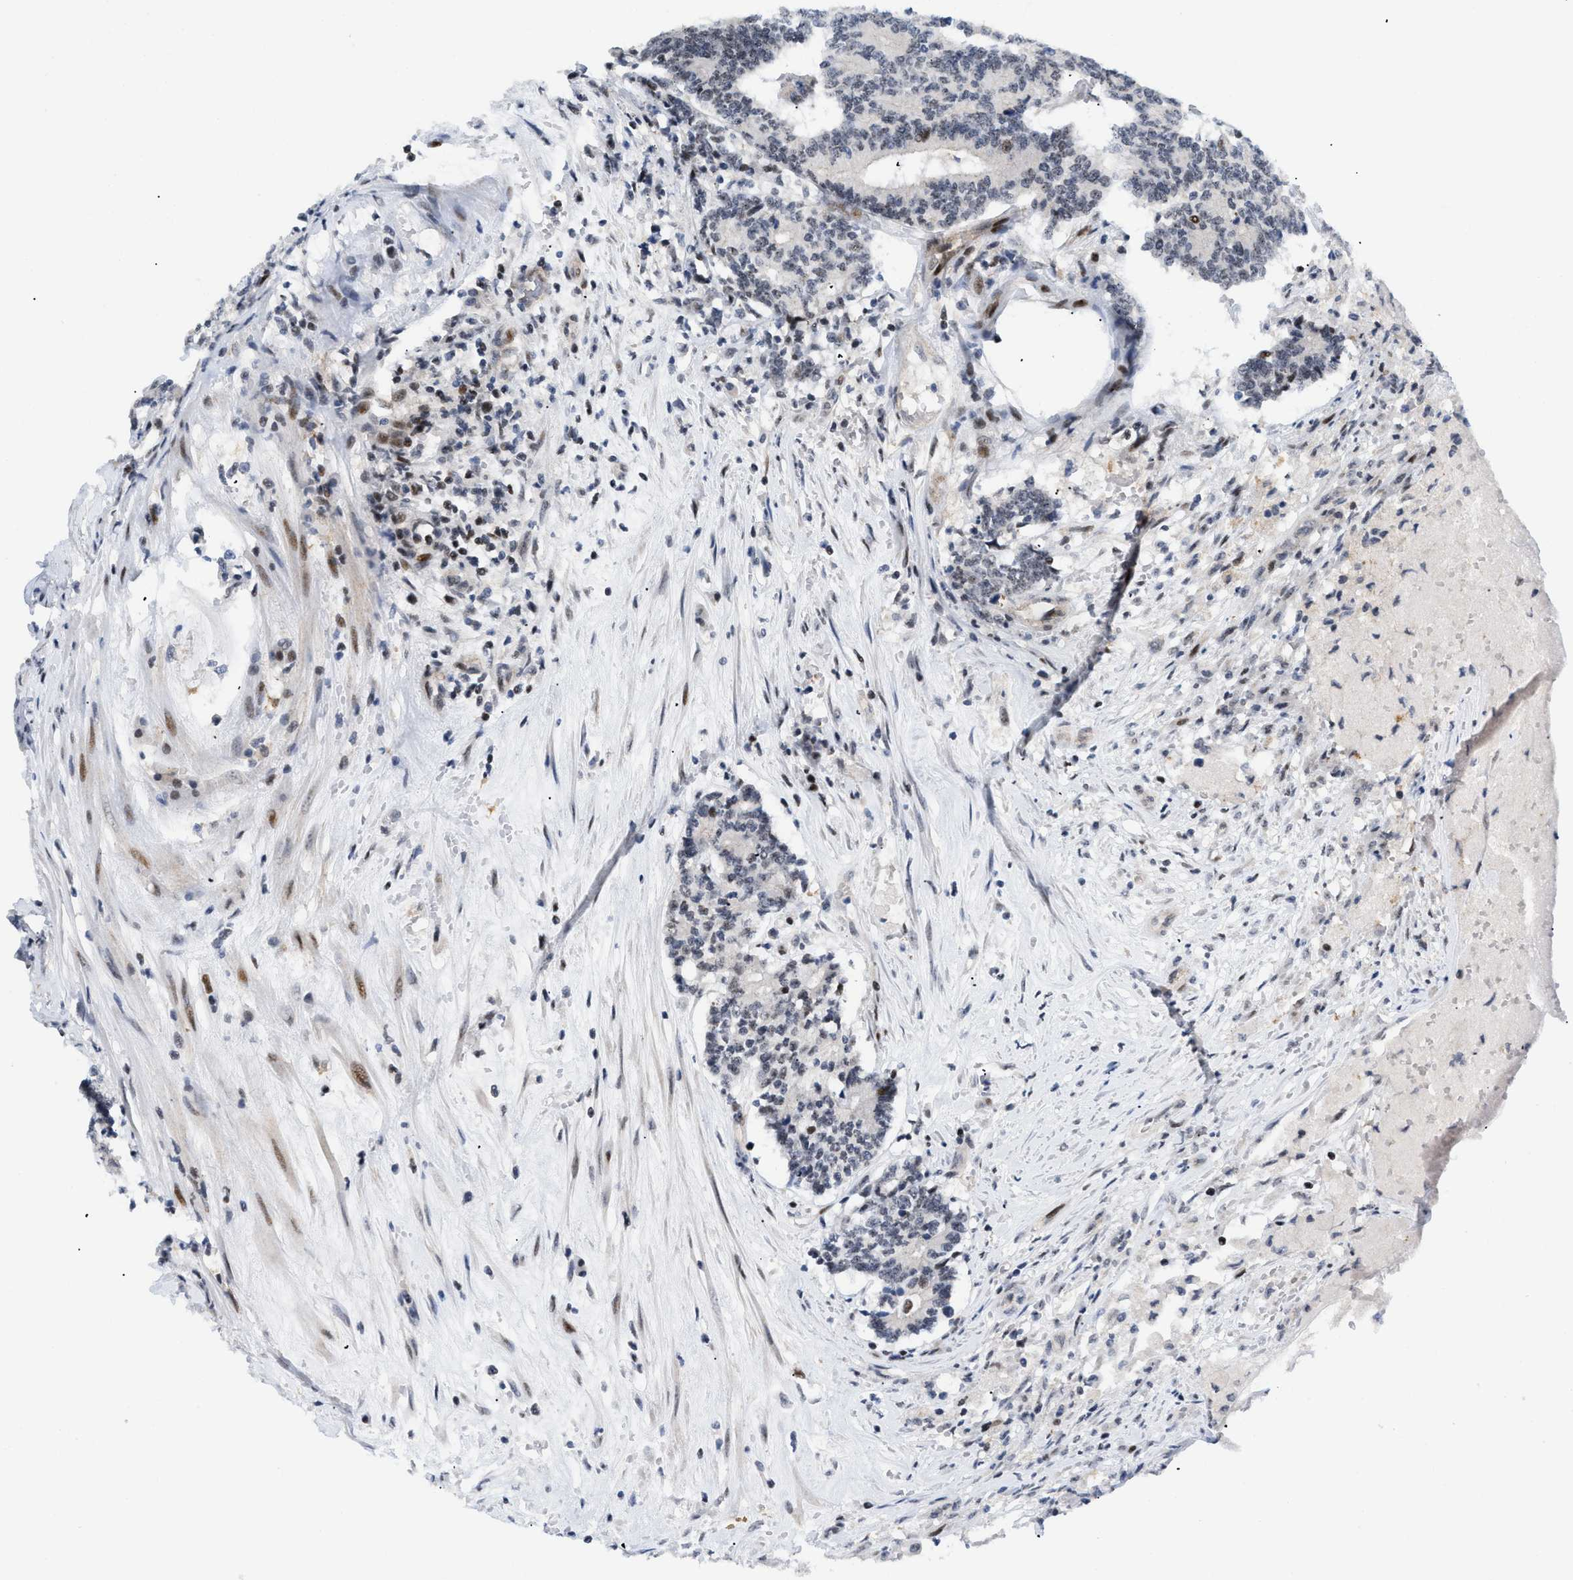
{"staining": {"intensity": "weak", "quantity": "25%-75%", "location": "nuclear"}, "tissue": "prostate cancer", "cell_type": "Tumor cells", "image_type": "cancer", "snomed": [{"axis": "morphology", "description": "Normal tissue, NOS"}, {"axis": "morphology", "description": "Adenocarcinoma, High grade"}, {"axis": "topography", "description": "Prostate"}, {"axis": "topography", "description": "Seminal veicle"}], "caption": "Protein analysis of prostate adenocarcinoma (high-grade) tissue displays weak nuclear expression in about 25%-75% of tumor cells.", "gene": "MED1", "patient": {"sex": "male", "age": 55}}